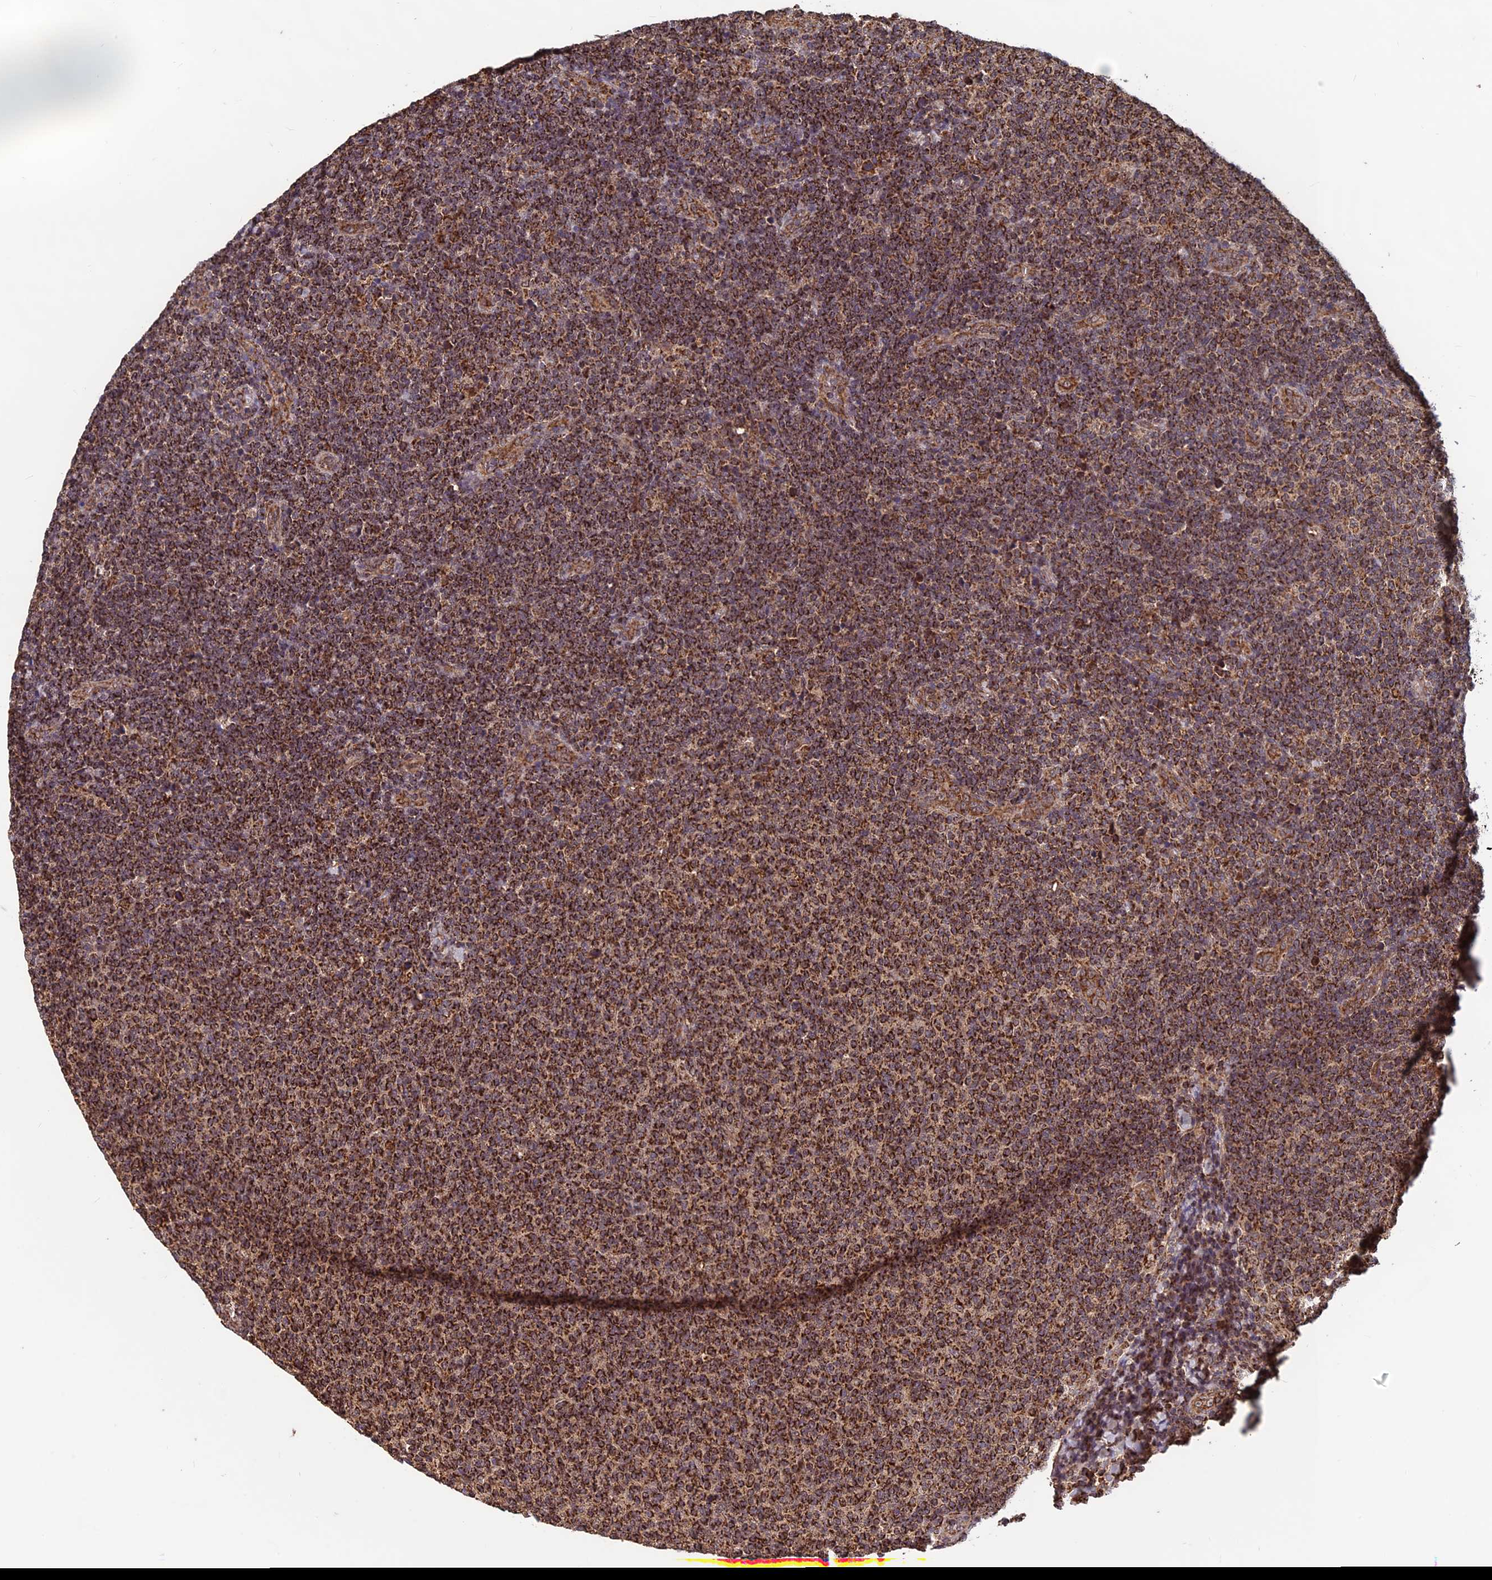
{"staining": {"intensity": "strong", "quantity": ">75%", "location": "cytoplasmic/membranous"}, "tissue": "lymphoma", "cell_type": "Tumor cells", "image_type": "cancer", "snomed": [{"axis": "morphology", "description": "Malignant lymphoma, non-Hodgkin's type, Low grade"}, {"axis": "topography", "description": "Lymph node"}], "caption": "Immunohistochemical staining of human low-grade malignant lymphoma, non-Hodgkin's type shows high levels of strong cytoplasmic/membranous staining in about >75% of tumor cells.", "gene": "CCDC15", "patient": {"sex": "male", "age": 66}}